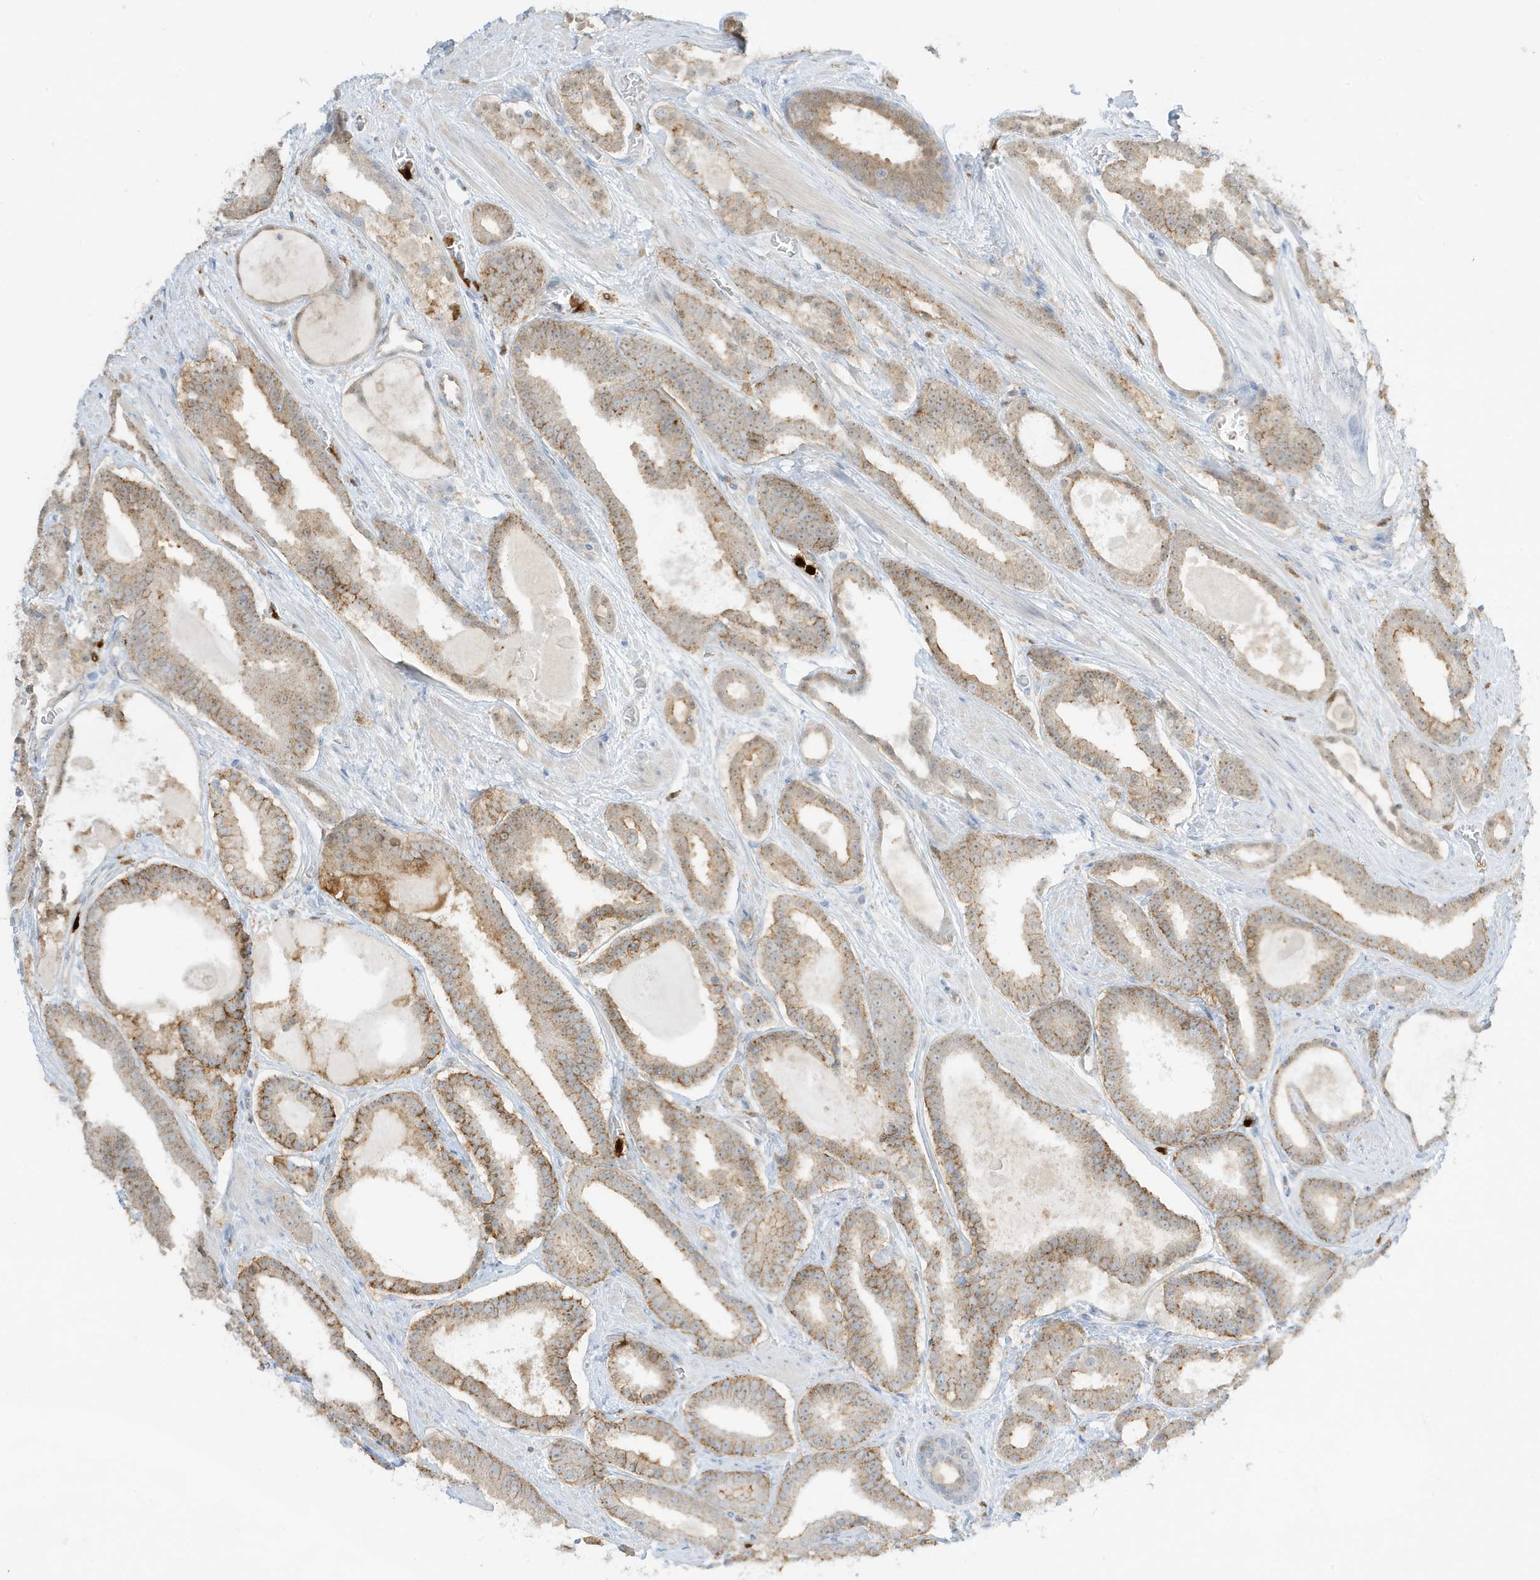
{"staining": {"intensity": "moderate", "quantity": "25%-75%", "location": "cytoplasmic/membranous"}, "tissue": "prostate cancer", "cell_type": "Tumor cells", "image_type": "cancer", "snomed": [{"axis": "morphology", "description": "Adenocarcinoma, High grade"}, {"axis": "topography", "description": "Prostate"}], "caption": "Approximately 25%-75% of tumor cells in human prostate high-grade adenocarcinoma demonstrate moderate cytoplasmic/membranous protein expression as visualized by brown immunohistochemical staining.", "gene": "GCA", "patient": {"sex": "male", "age": 60}}